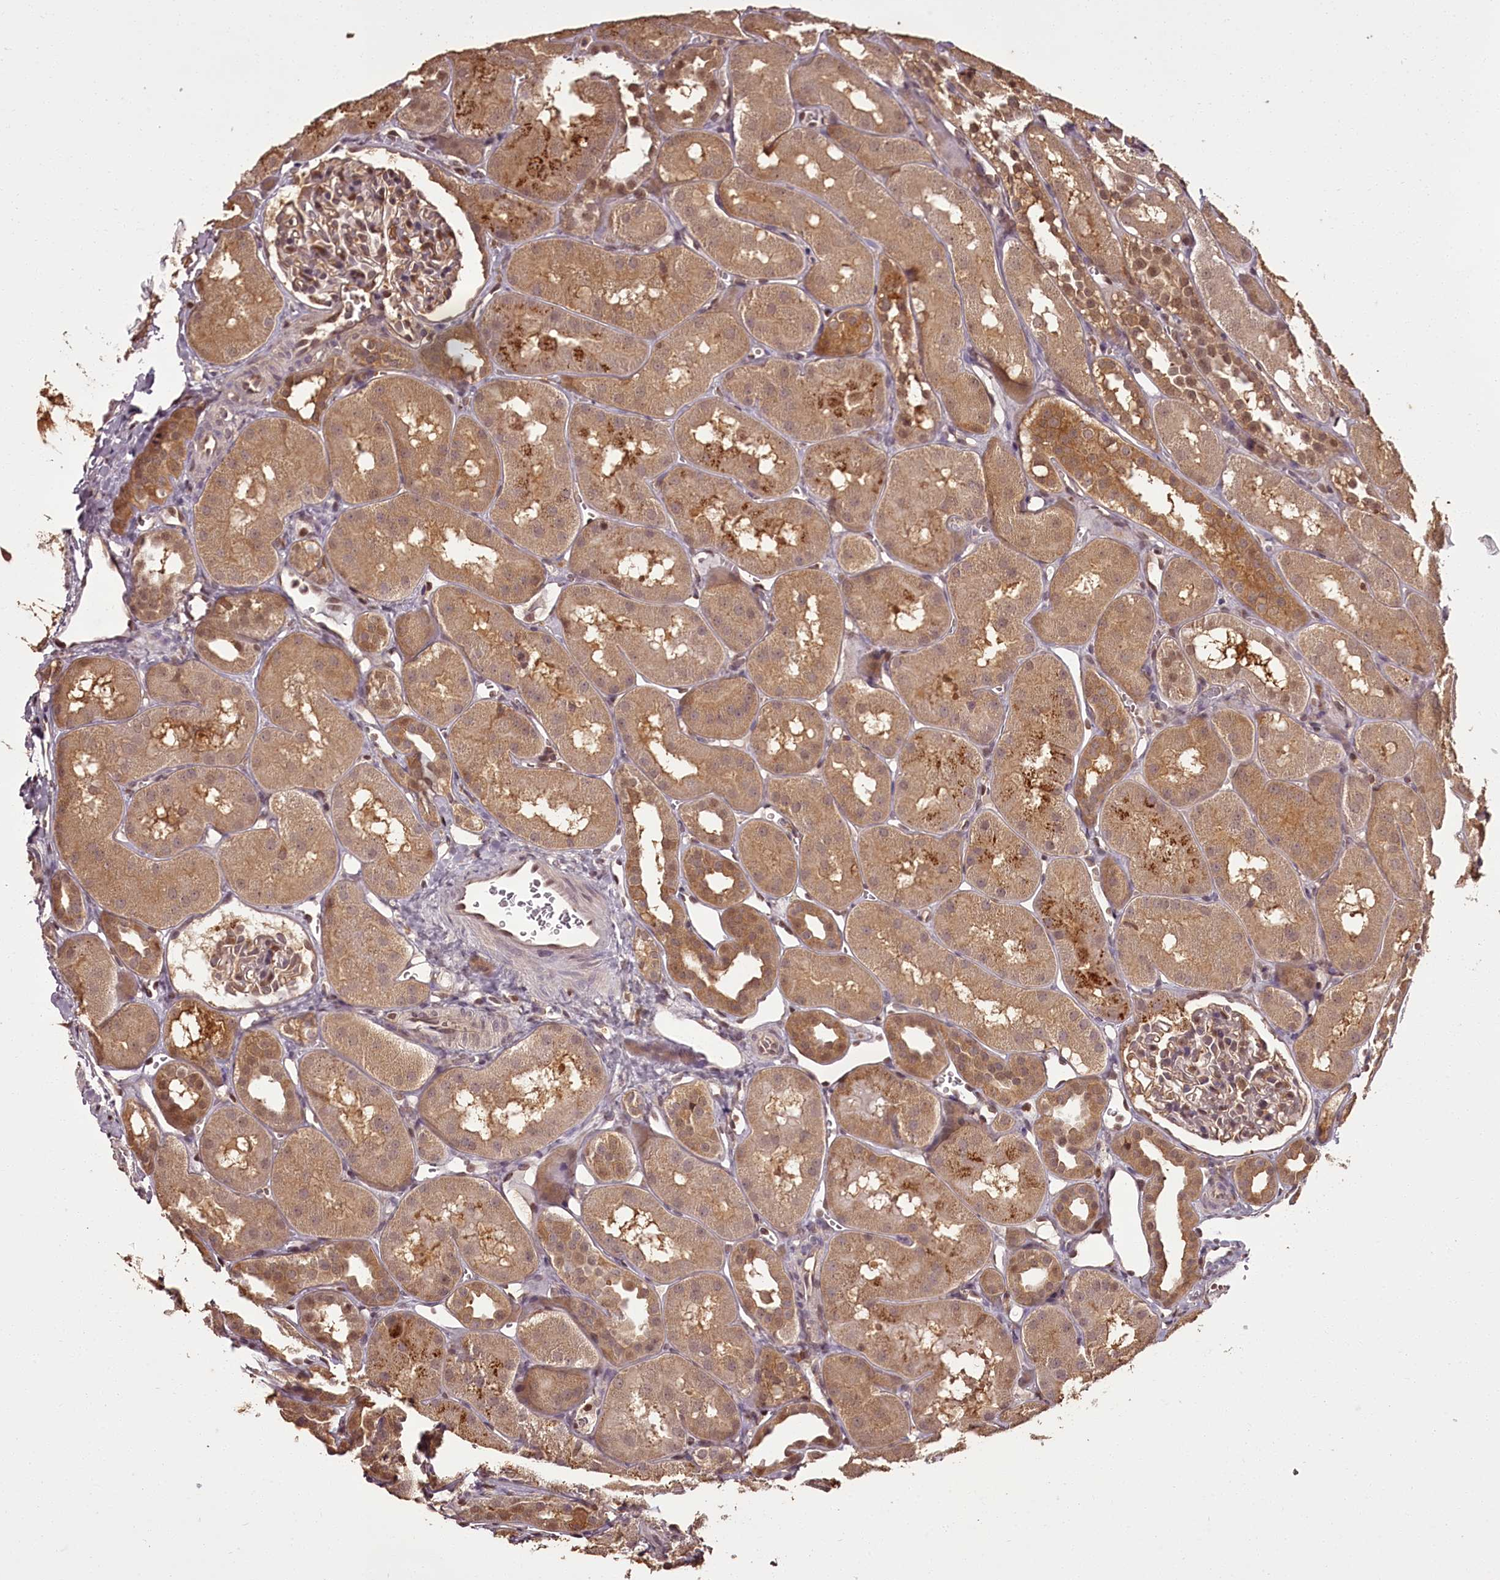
{"staining": {"intensity": "moderate", "quantity": "25%-75%", "location": "nuclear"}, "tissue": "kidney", "cell_type": "Cells in glomeruli", "image_type": "normal", "snomed": [{"axis": "morphology", "description": "Normal tissue, NOS"}, {"axis": "topography", "description": "Kidney"}, {"axis": "topography", "description": "Urinary bladder"}], "caption": "Immunohistochemistry (IHC) of benign human kidney reveals medium levels of moderate nuclear staining in about 25%-75% of cells in glomeruli.", "gene": "NPRL2", "patient": {"sex": "male", "age": 16}}